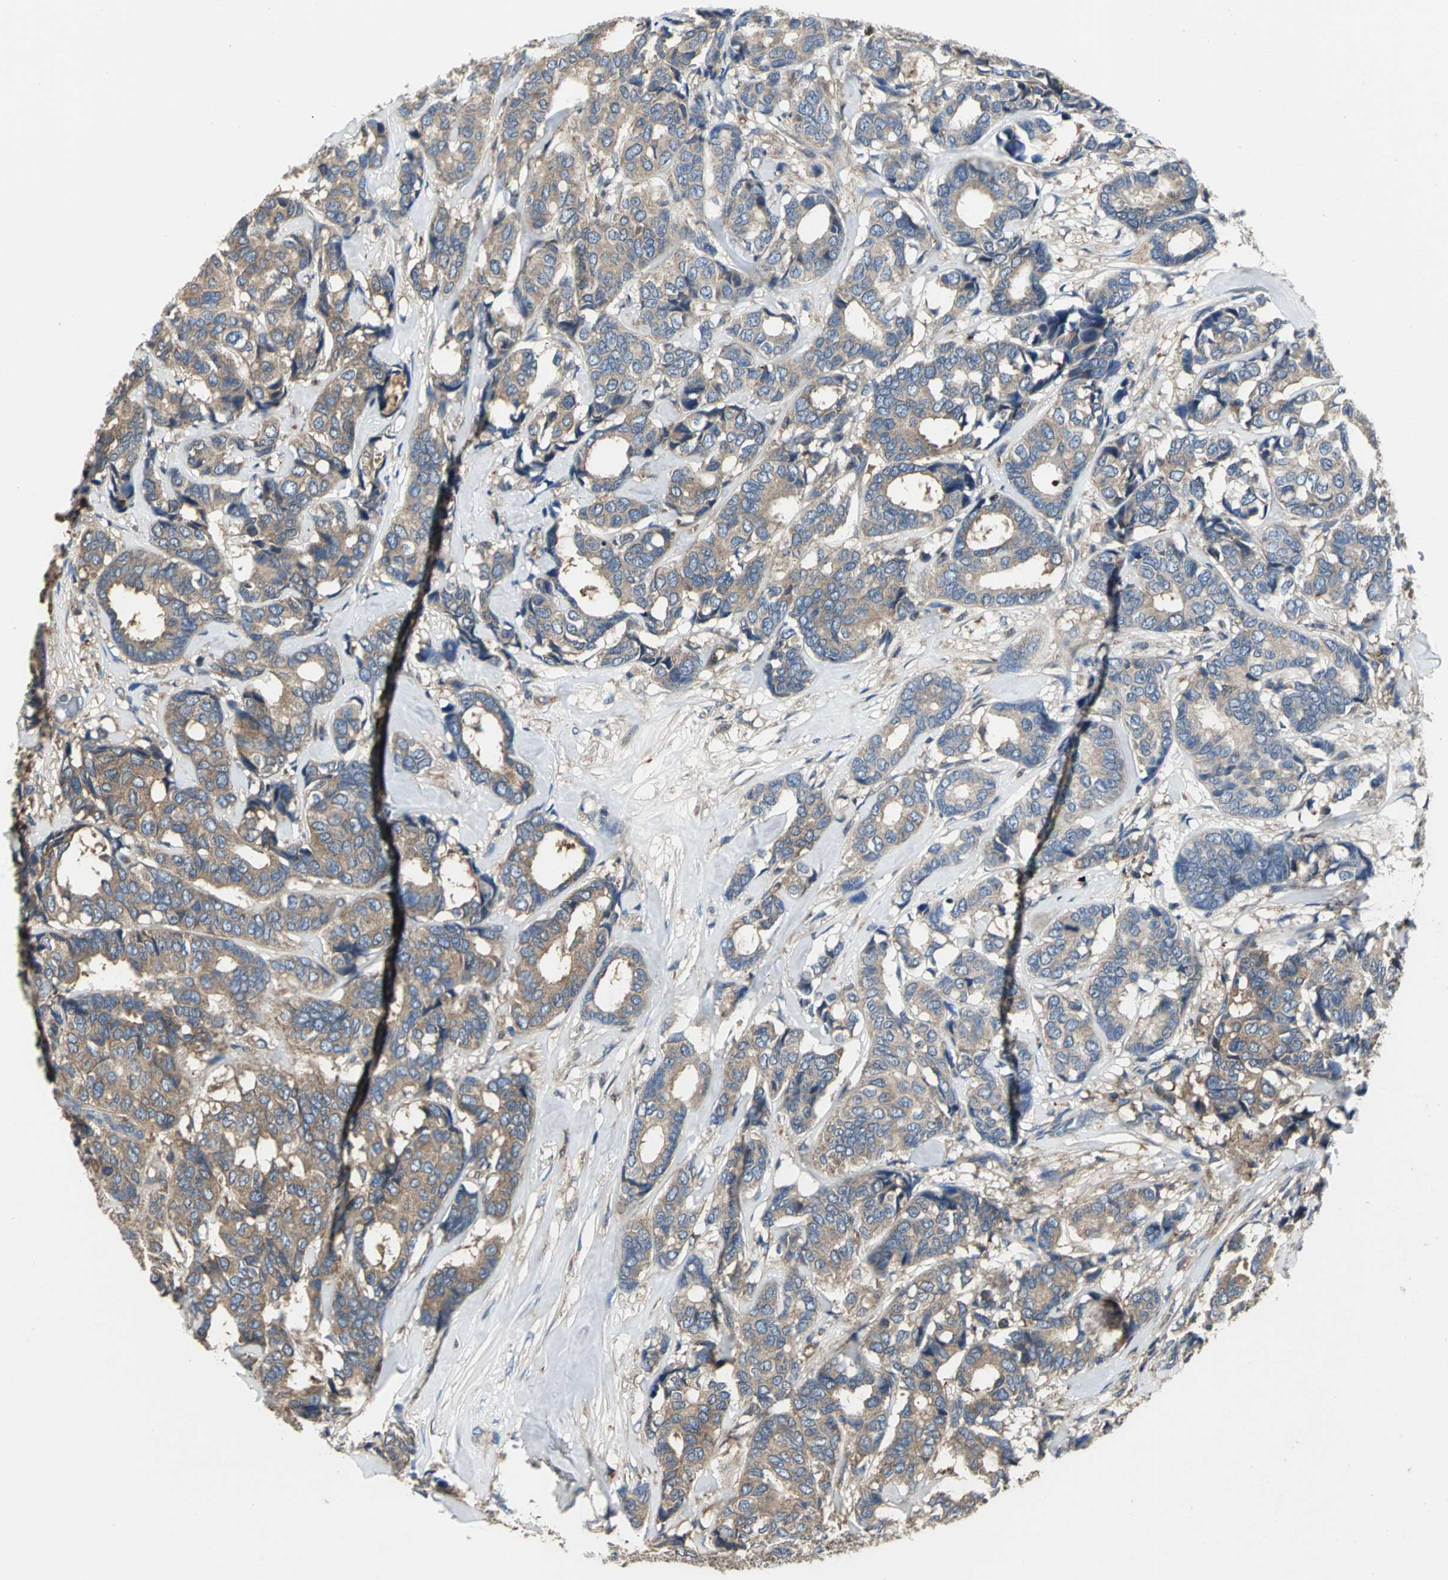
{"staining": {"intensity": "moderate", "quantity": ">75%", "location": "cytoplasmic/membranous"}, "tissue": "breast cancer", "cell_type": "Tumor cells", "image_type": "cancer", "snomed": [{"axis": "morphology", "description": "Duct carcinoma"}, {"axis": "topography", "description": "Breast"}], "caption": "Protein expression analysis of human breast cancer reveals moderate cytoplasmic/membranous expression in approximately >75% of tumor cells.", "gene": "CHRNB1", "patient": {"sex": "female", "age": 87}}